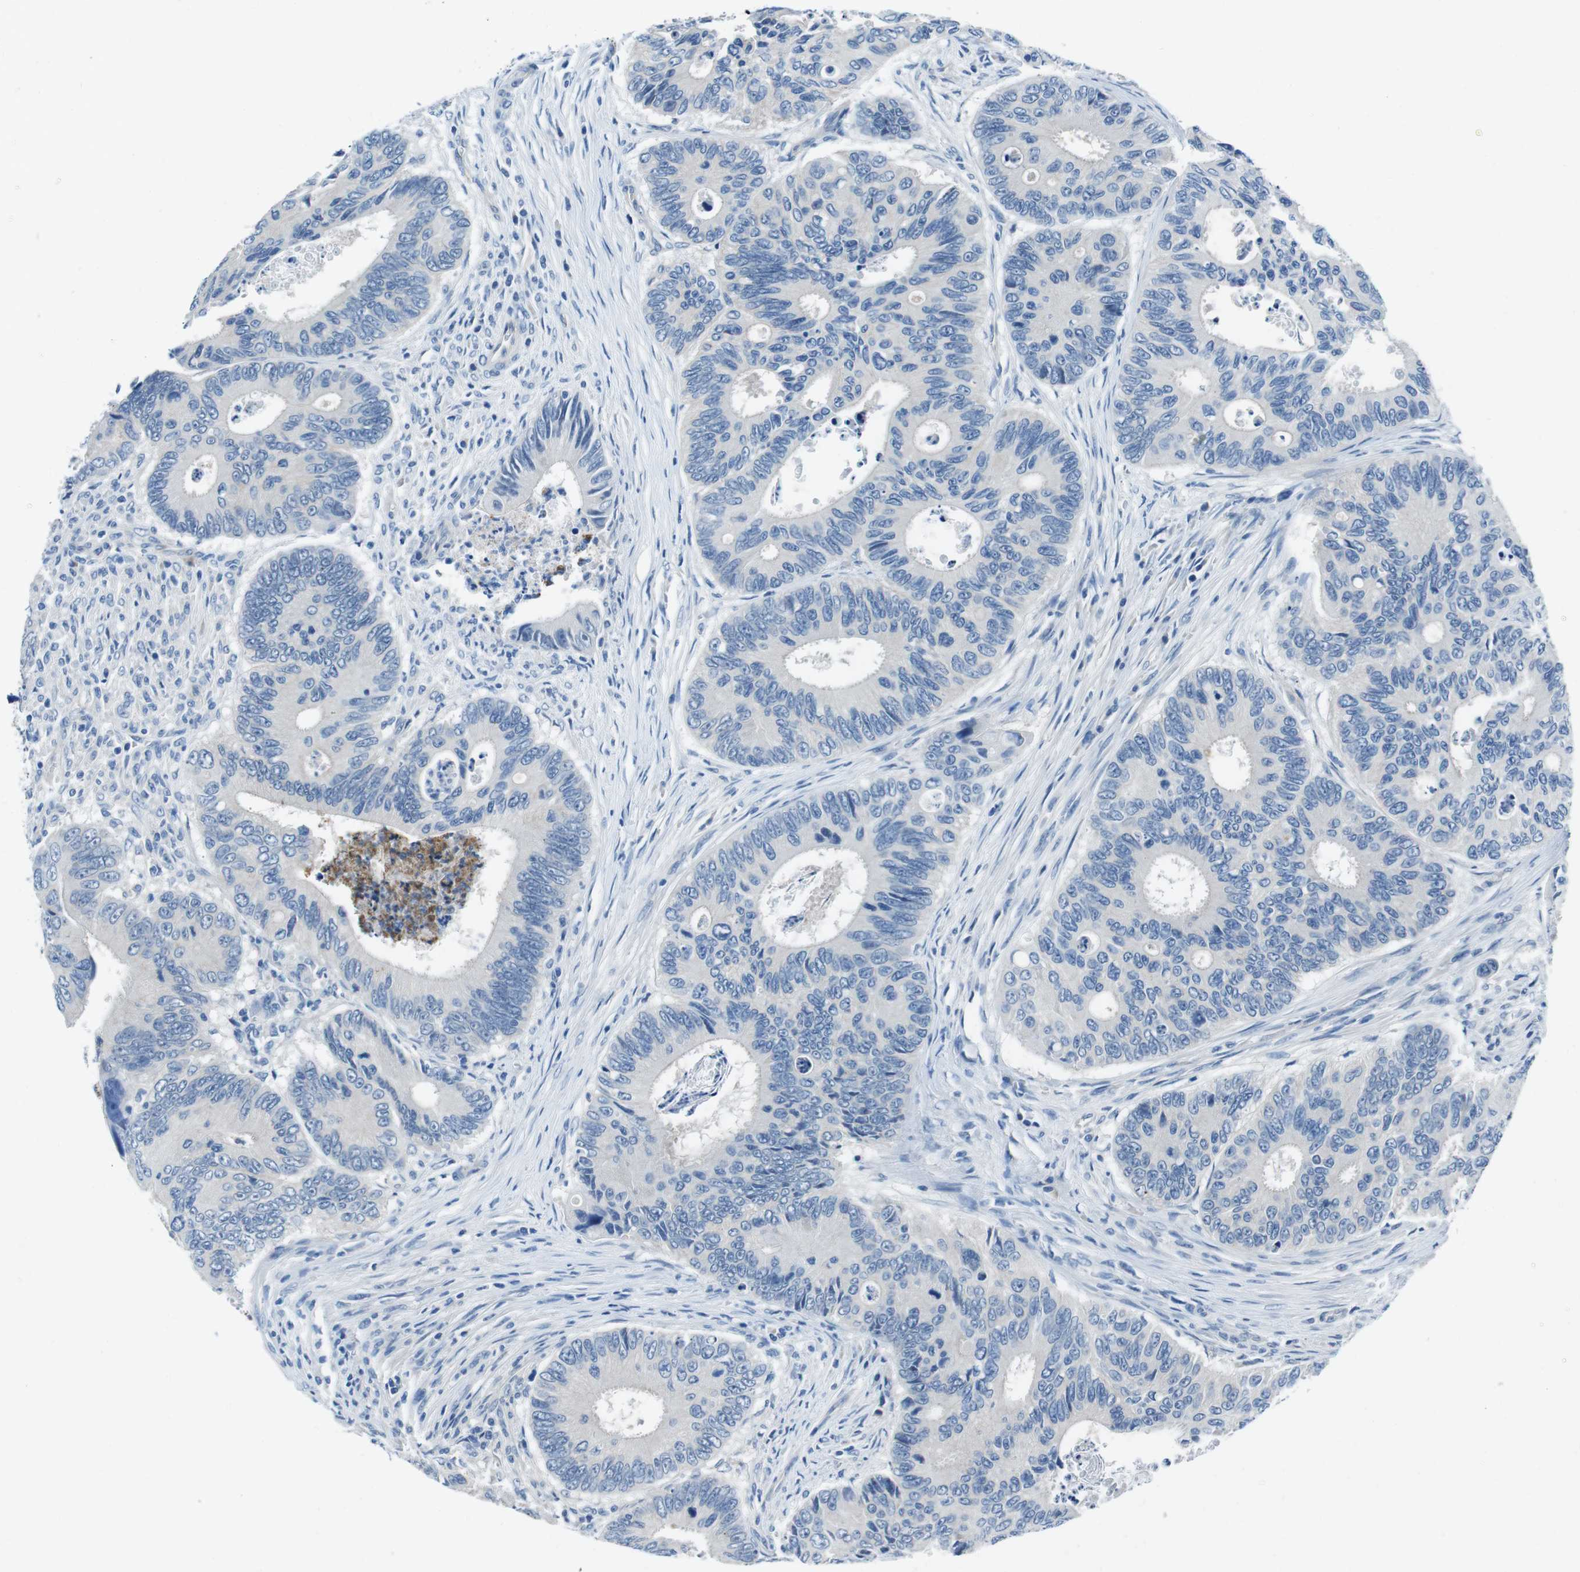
{"staining": {"intensity": "negative", "quantity": "none", "location": "none"}, "tissue": "colorectal cancer", "cell_type": "Tumor cells", "image_type": "cancer", "snomed": [{"axis": "morphology", "description": "Inflammation, NOS"}, {"axis": "morphology", "description": "Adenocarcinoma, NOS"}, {"axis": "topography", "description": "Colon"}], "caption": "Immunohistochemistry (IHC) histopathology image of human colorectal adenocarcinoma stained for a protein (brown), which reveals no staining in tumor cells.", "gene": "CASQ1", "patient": {"sex": "male", "age": 72}}